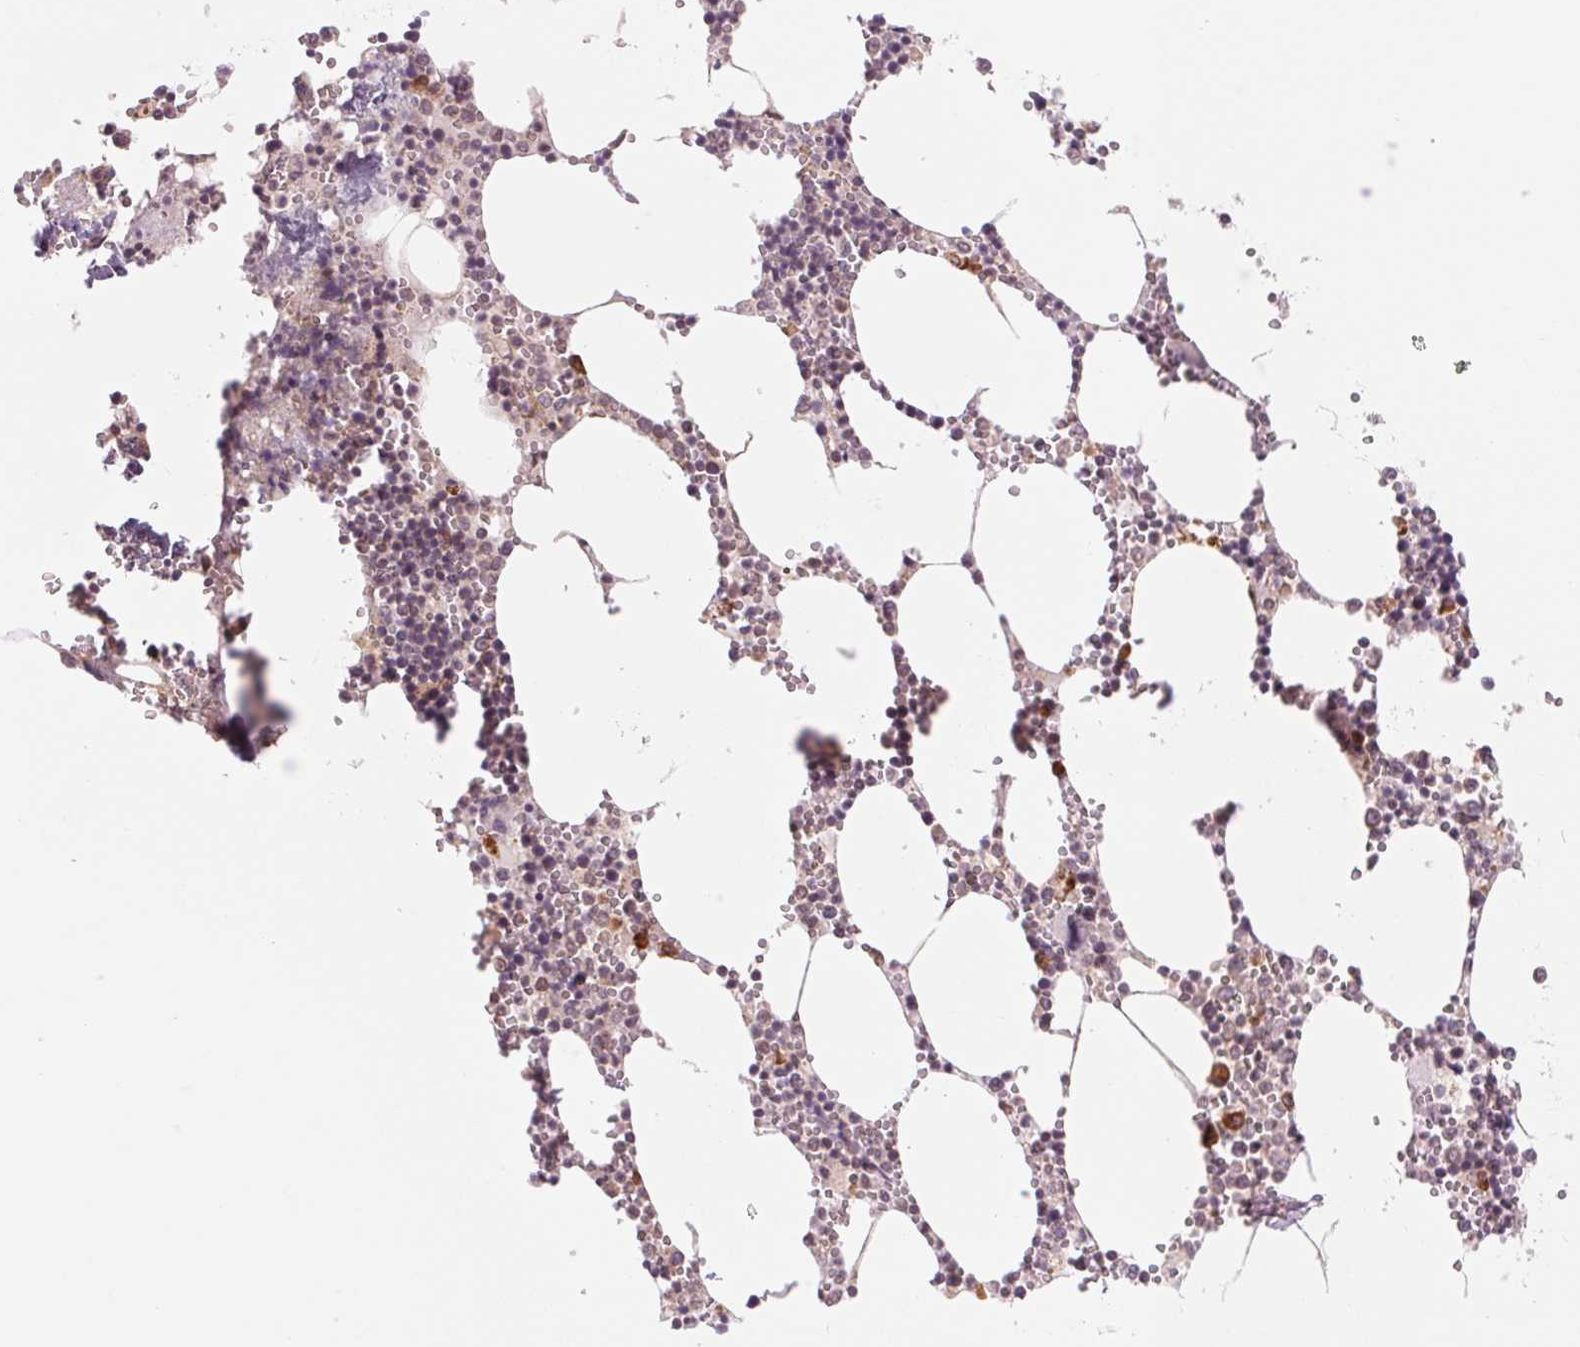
{"staining": {"intensity": "moderate", "quantity": "<25%", "location": "cytoplasmic/membranous"}, "tissue": "bone marrow", "cell_type": "Hematopoietic cells", "image_type": "normal", "snomed": [{"axis": "morphology", "description": "Normal tissue, NOS"}, {"axis": "topography", "description": "Bone marrow"}], "caption": "Bone marrow stained with a brown dye shows moderate cytoplasmic/membranous positive staining in about <25% of hematopoietic cells.", "gene": "TECR", "patient": {"sex": "male", "age": 54}}